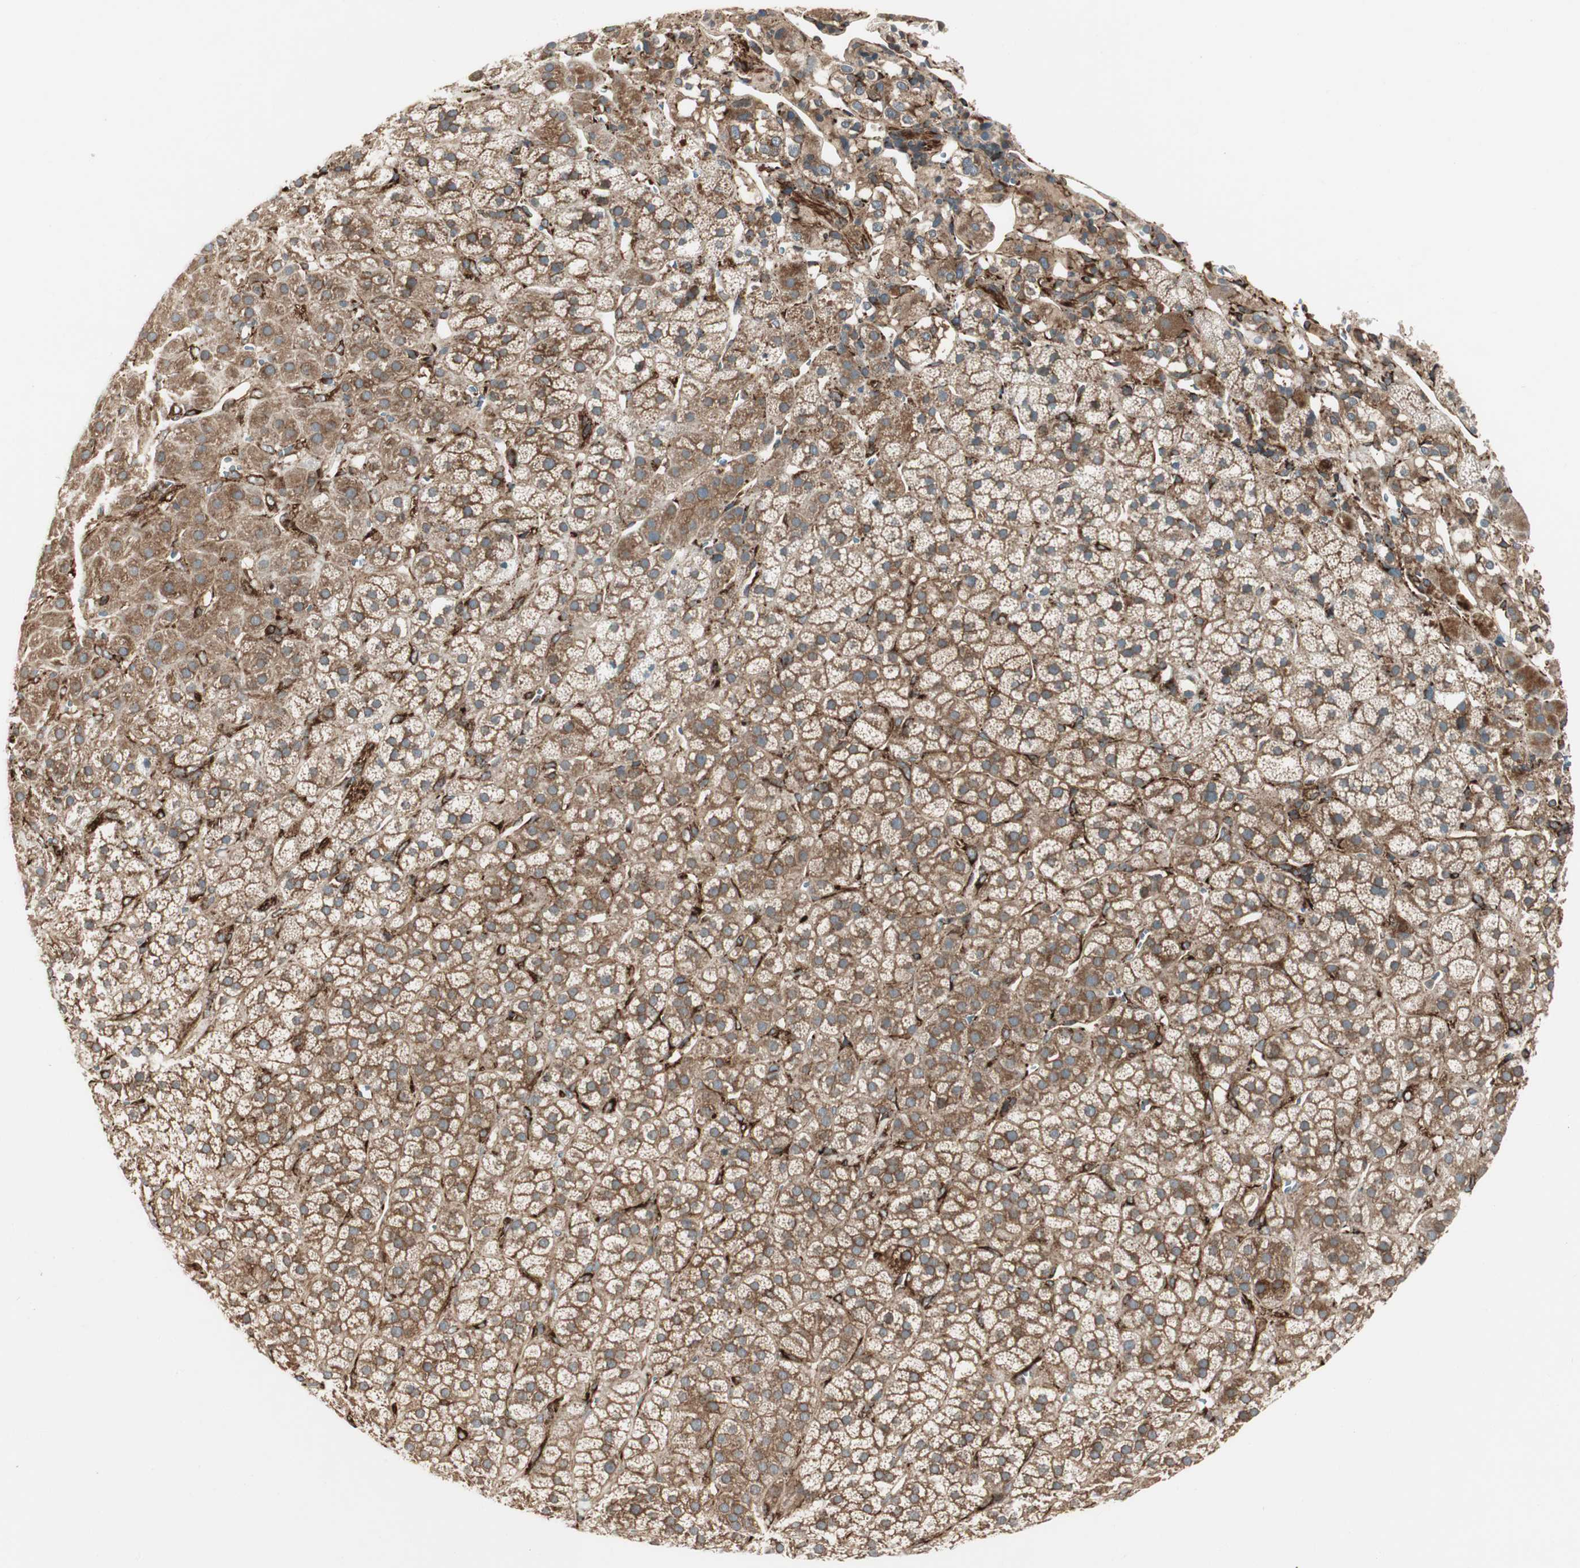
{"staining": {"intensity": "moderate", "quantity": ">75%", "location": "cytoplasmic/membranous"}, "tissue": "adrenal gland", "cell_type": "Glandular cells", "image_type": "normal", "snomed": [{"axis": "morphology", "description": "Normal tissue, NOS"}, {"axis": "topography", "description": "Adrenal gland"}], "caption": "DAB immunohistochemical staining of normal adrenal gland exhibits moderate cytoplasmic/membranous protein staining in approximately >75% of glandular cells. (Brightfield microscopy of DAB IHC at high magnification).", "gene": "PRKG1", "patient": {"sex": "male", "age": 56}}